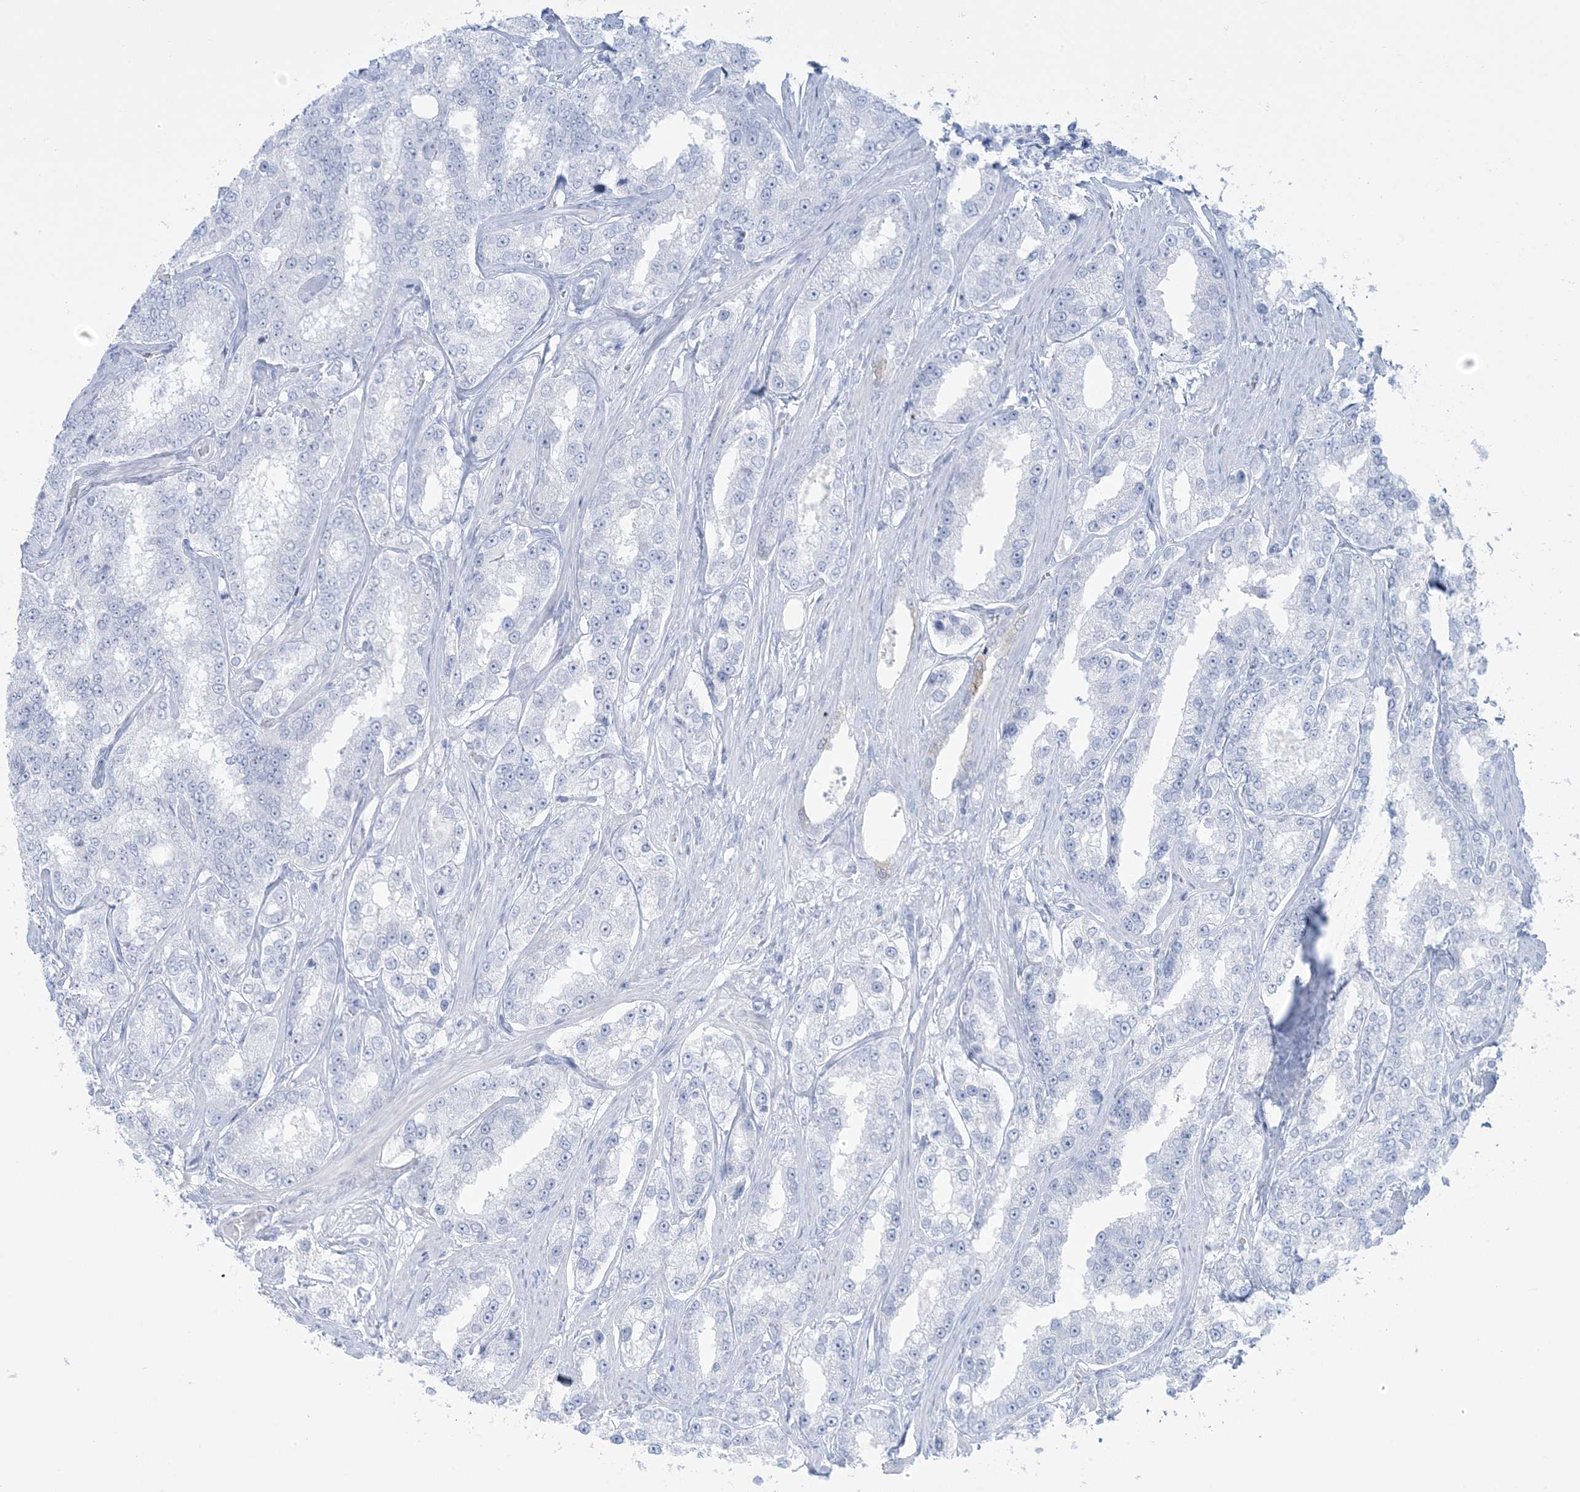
{"staining": {"intensity": "negative", "quantity": "none", "location": "none"}, "tissue": "prostate cancer", "cell_type": "Tumor cells", "image_type": "cancer", "snomed": [{"axis": "morphology", "description": "Normal tissue, NOS"}, {"axis": "morphology", "description": "Adenocarcinoma, High grade"}, {"axis": "topography", "description": "Prostate"}], "caption": "Adenocarcinoma (high-grade) (prostate) stained for a protein using IHC displays no expression tumor cells.", "gene": "AGXT", "patient": {"sex": "male", "age": 83}}